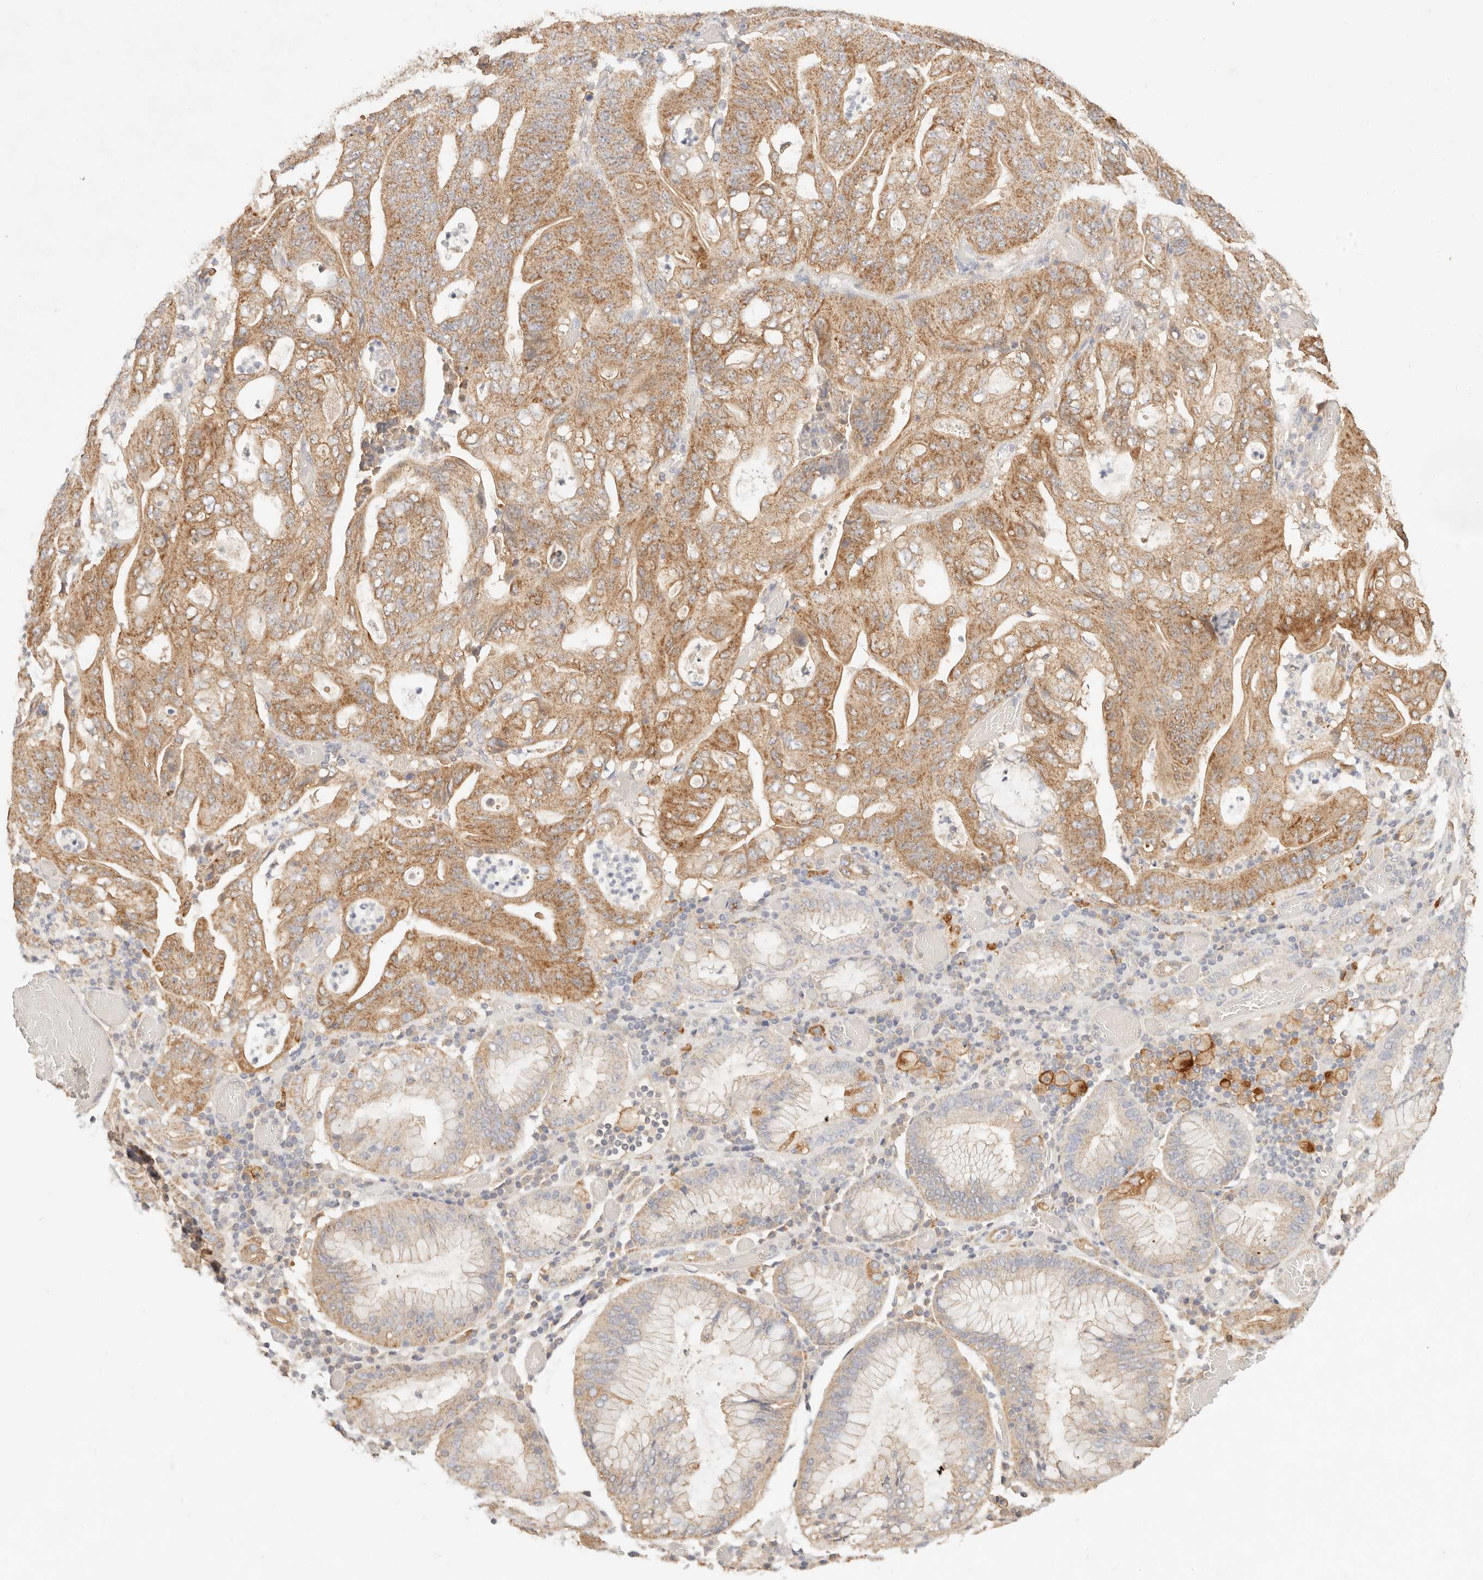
{"staining": {"intensity": "moderate", "quantity": ">75%", "location": "cytoplasmic/membranous"}, "tissue": "stomach cancer", "cell_type": "Tumor cells", "image_type": "cancer", "snomed": [{"axis": "morphology", "description": "Adenocarcinoma, NOS"}, {"axis": "topography", "description": "Stomach"}], "caption": "Stomach cancer tissue displays moderate cytoplasmic/membranous expression in approximately >75% of tumor cells (Brightfield microscopy of DAB IHC at high magnification).", "gene": "HK2", "patient": {"sex": "female", "age": 73}}